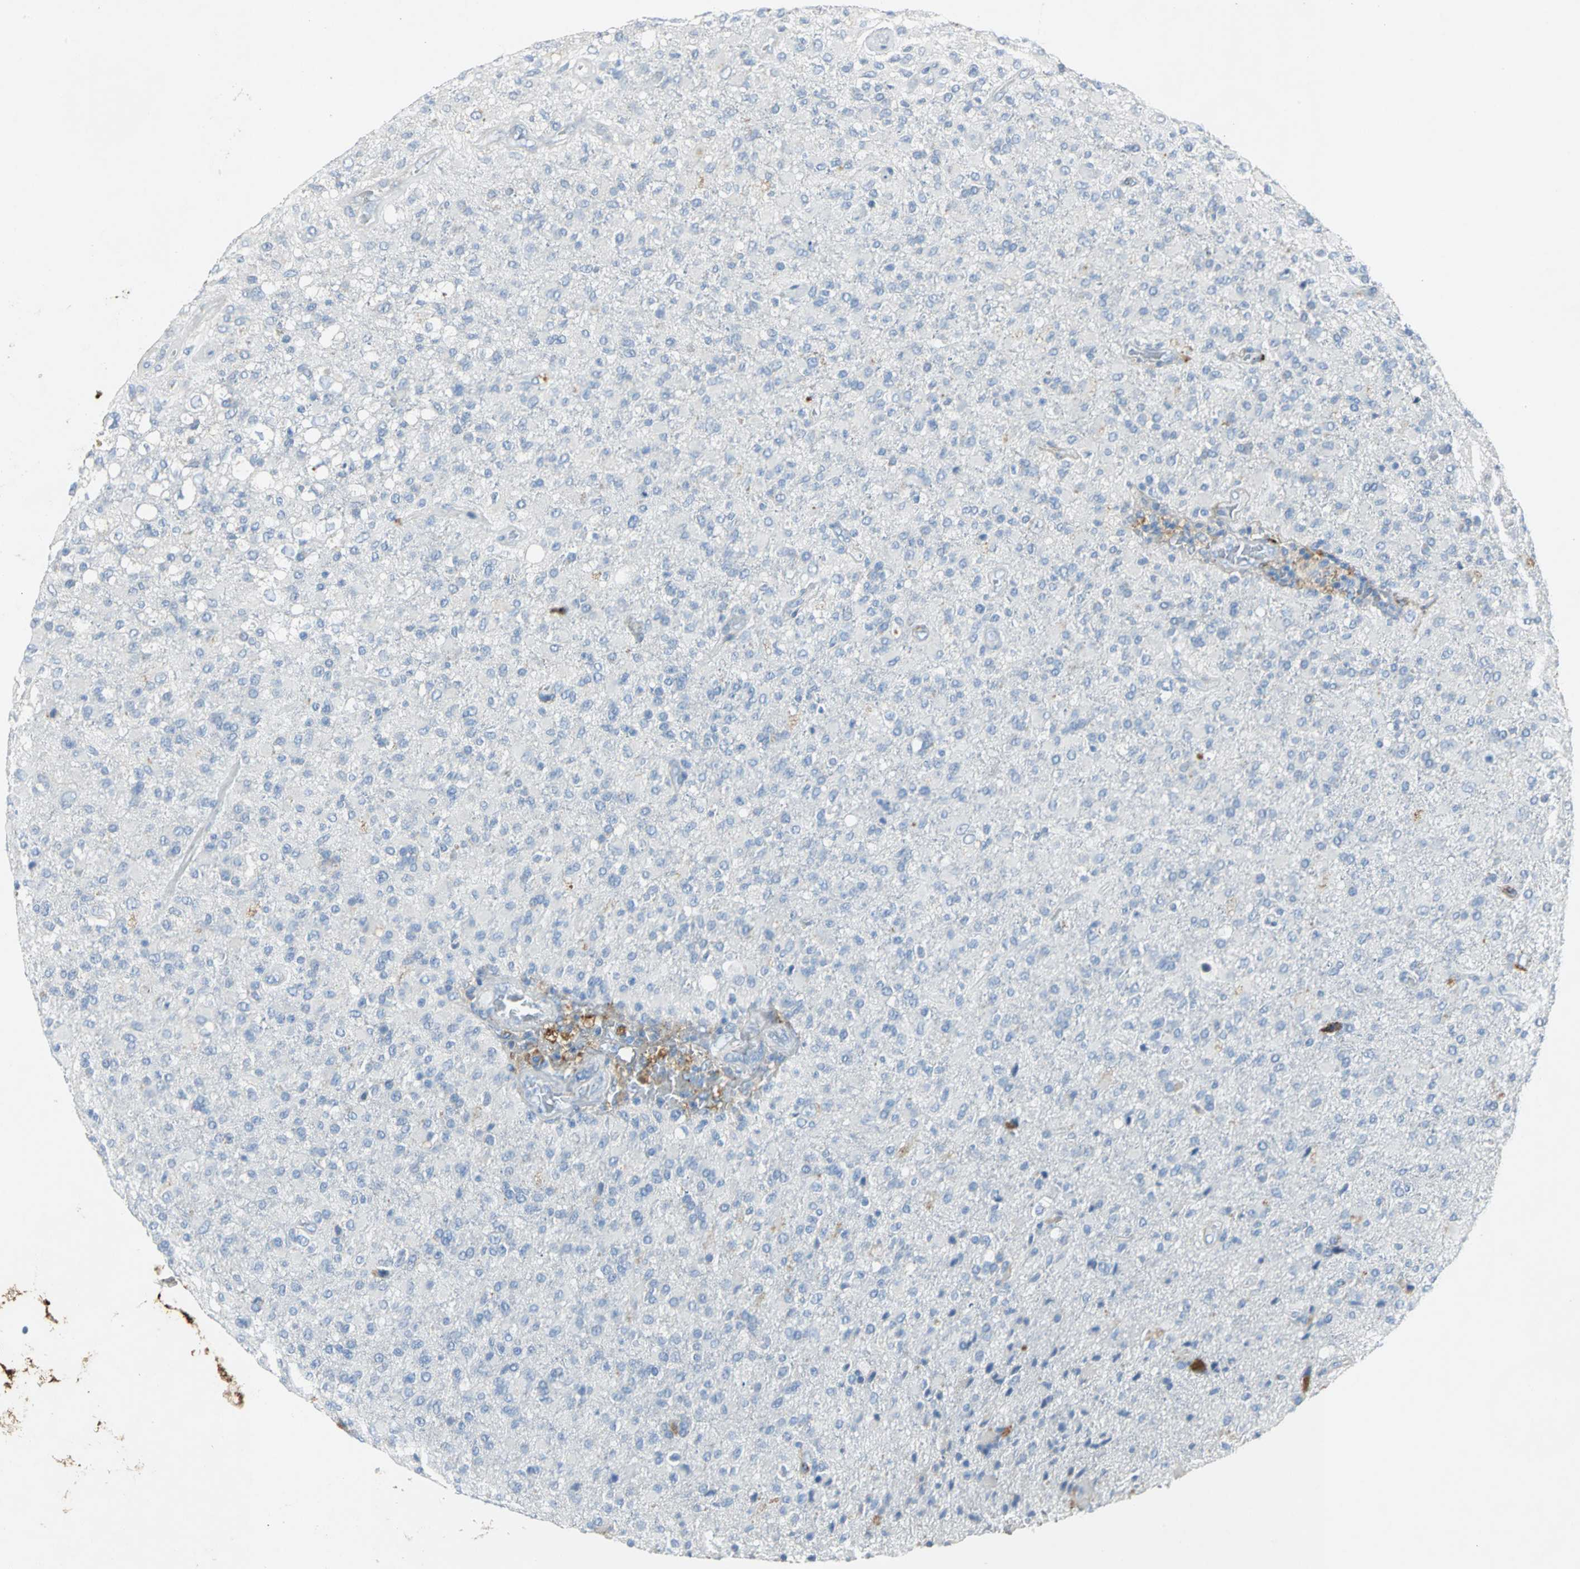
{"staining": {"intensity": "negative", "quantity": "none", "location": "none"}, "tissue": "glioma", "cell_type": "Tumor cells", "image_type": "cancer", "snomed": [{"axis": "morphology", "description": "Glioma, malignant, High grade"}, {"axis": "topography", "description": "Brain"}], "caption": "Immunohistochemical staining of human malignant high-grade glioma shows no significant expression in tumor cells.", "gene": "EFNB3", "patient": {"sex": "male", "age": 71}}